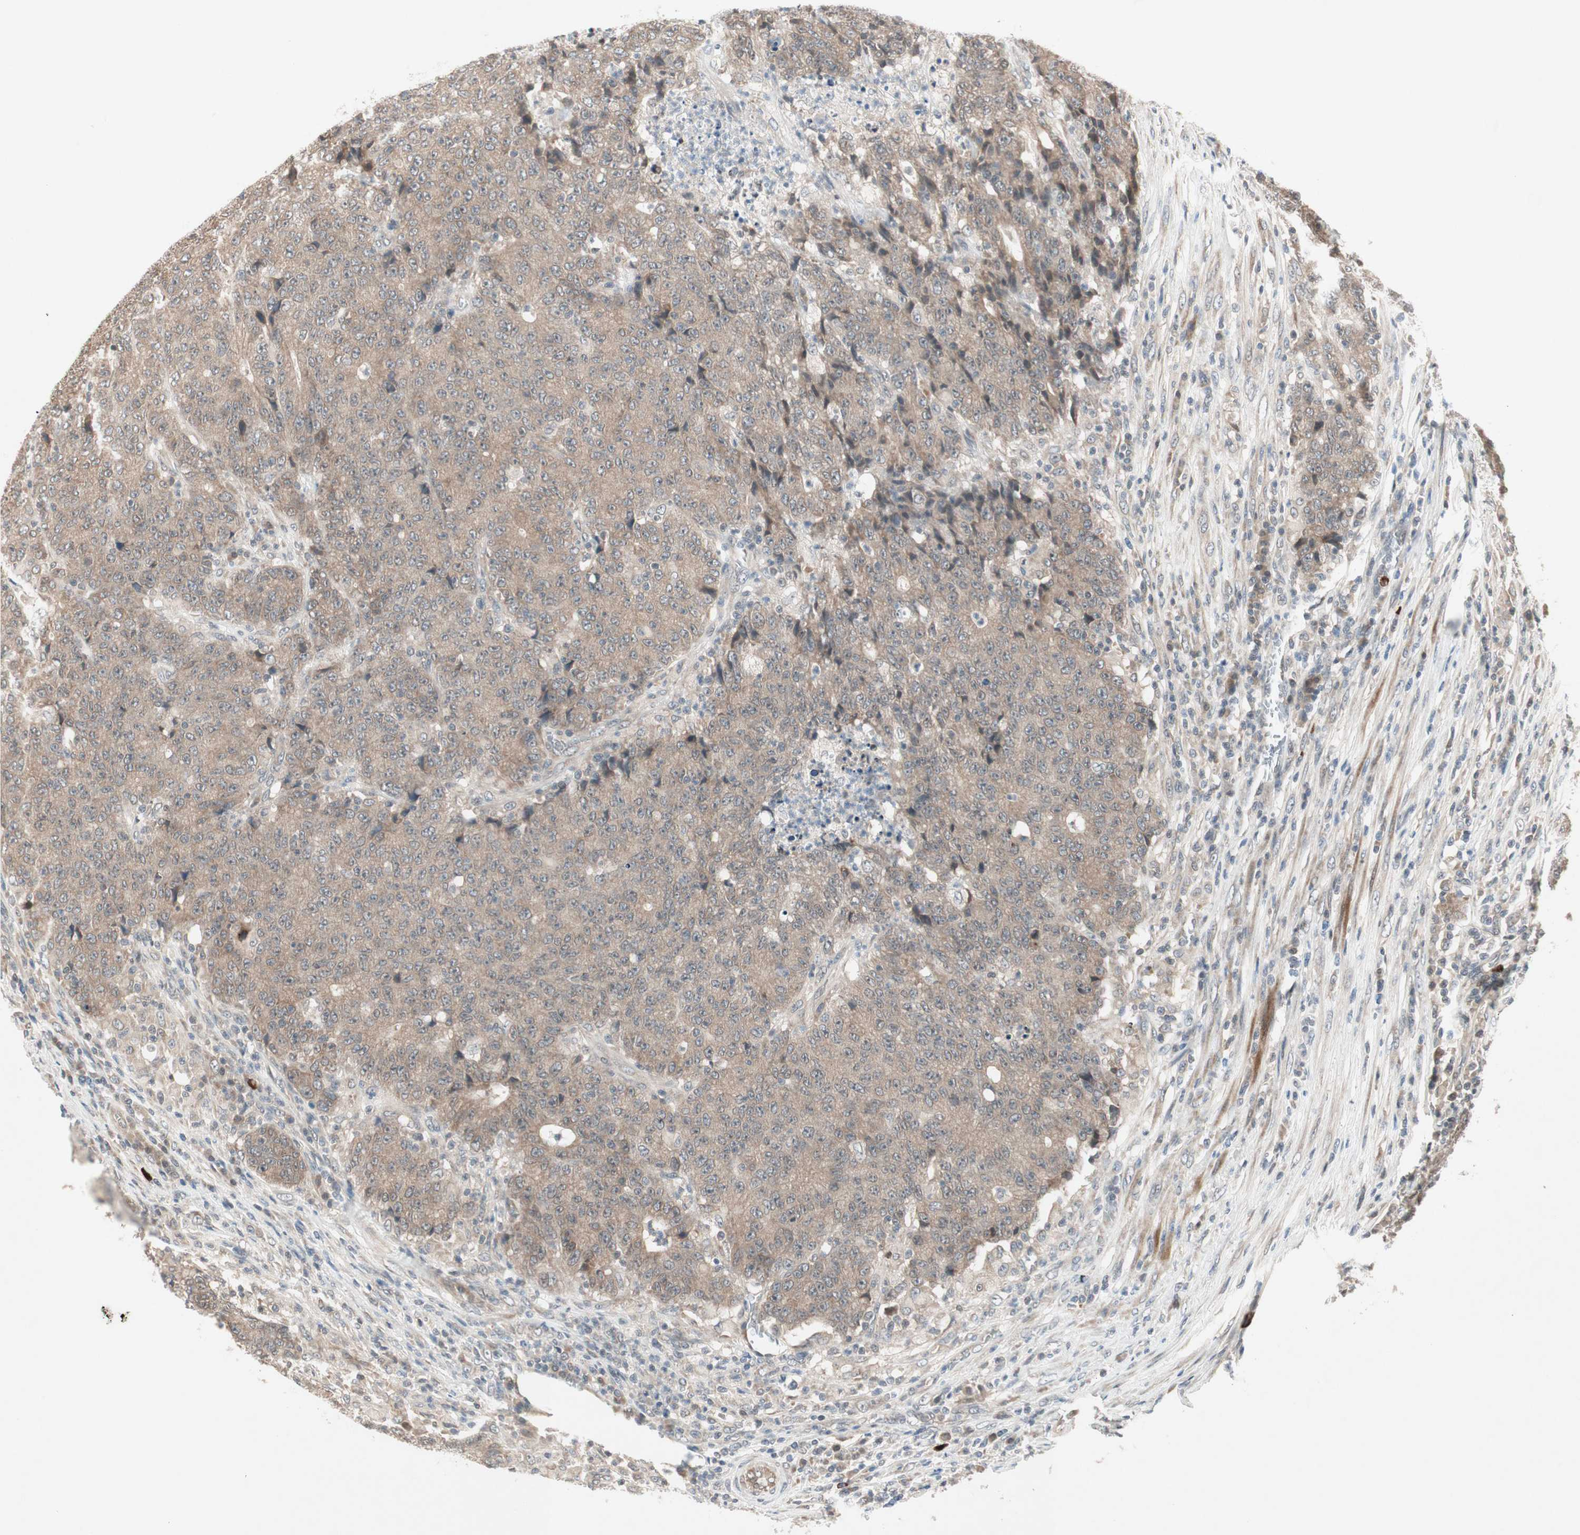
{"staining": {"intensity": "weak", "quantity": ">75%", "location": "cytoplasmic/membranous"}, "tissue": "colorectal cancer", "cell_type": "Tumor cells", "image_type": "cancer", "snomed": [{"axis": "morphology", "description": "Normal tissue, NOS"}, {"axis": "morphology", "description": "Adenocarcinoma, NOS"}, {"axis": "topography", "description": "Colon"}], "caption": "Protein staining of colorectal cancer tissue demonstrates weak cytoplasmic/membranous expression in about >75% of tumor cells. (IHC, brightfield microscopy, high magnification).", "gene": "PGBD1", "patient": {"sex": "female", "age": 75}}